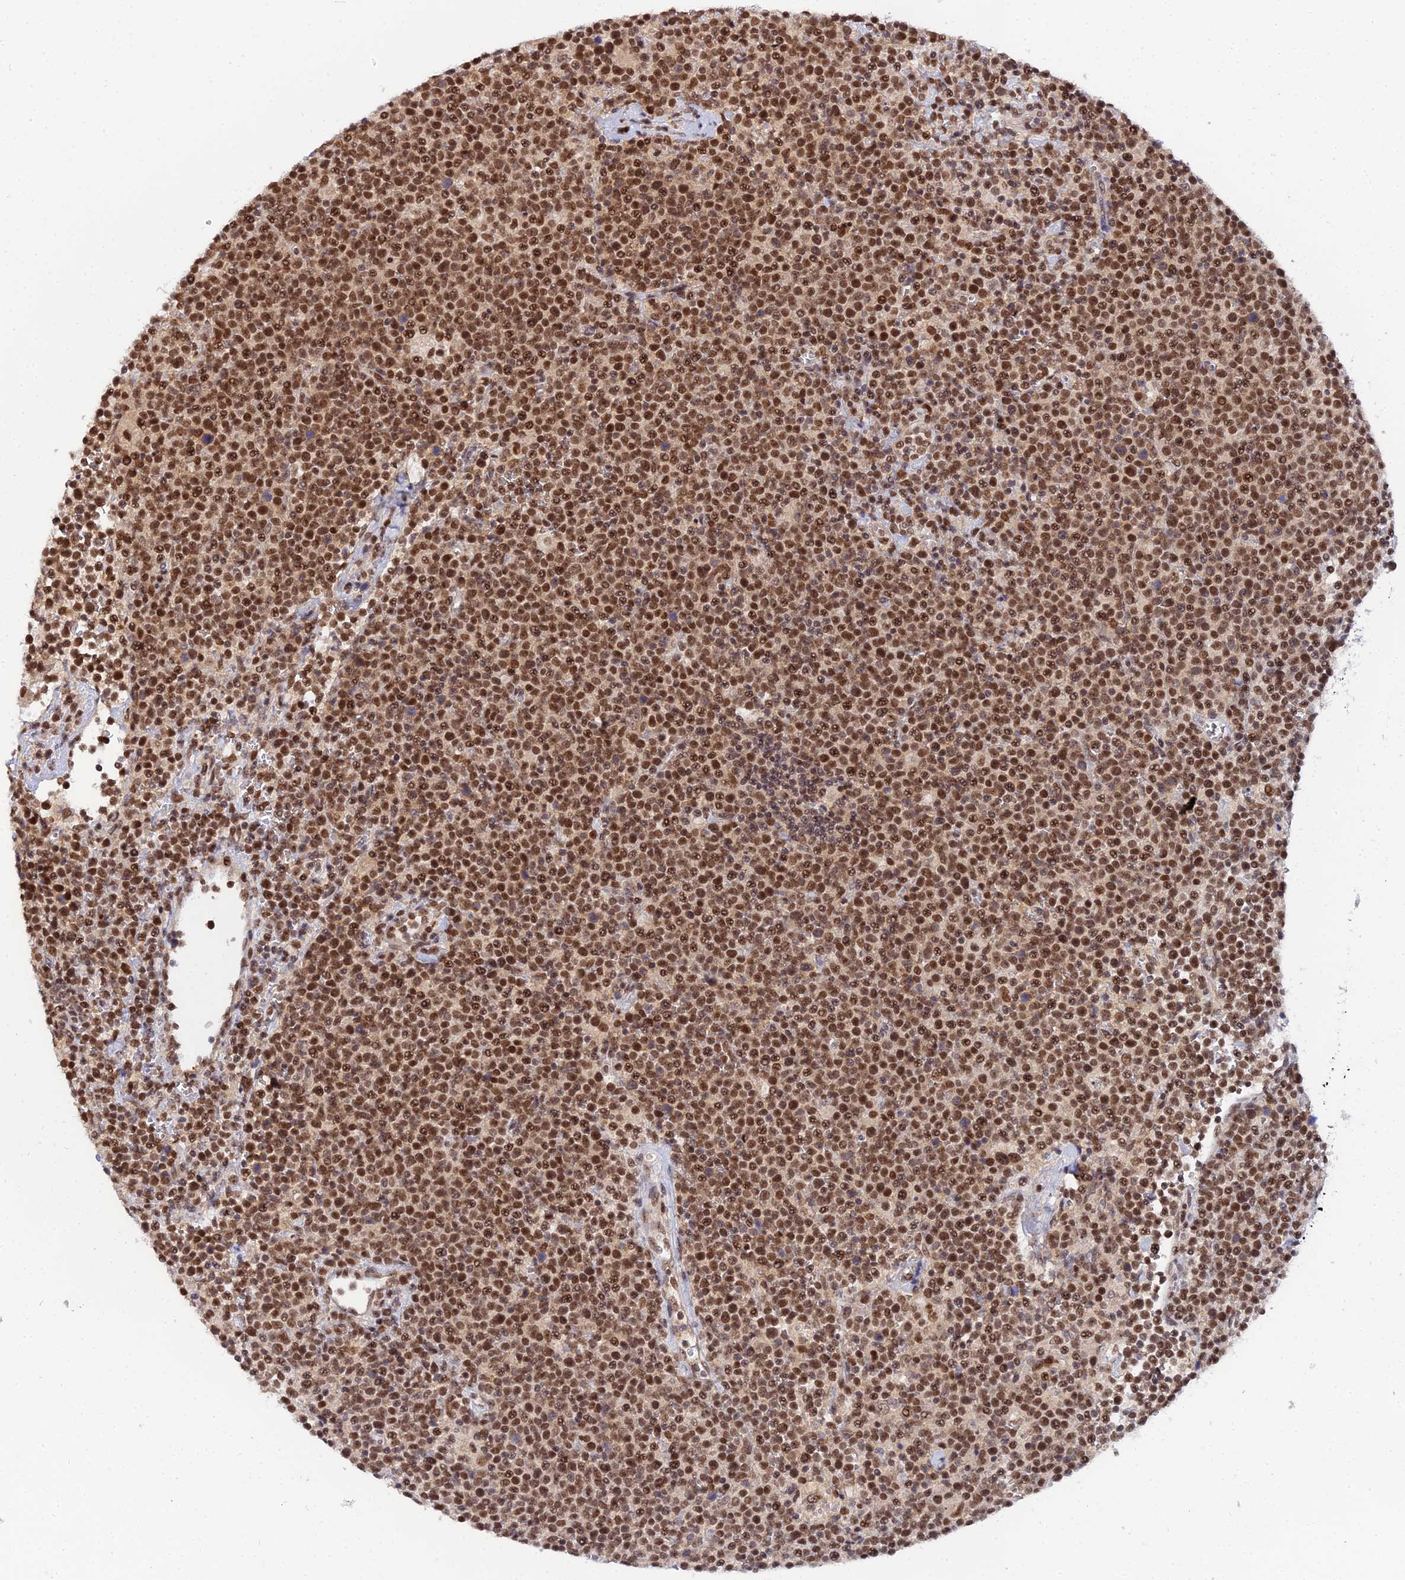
{"staining": {"intensity": "strong", "quantity": ">75%", "location": "nuclear"}, "tissue": "lymphoma", "cell_type": "Tumor cells", "image_type": "cancer", "snomed": [{"axis": "morphology", "description": "Malignant lymphoma, non-Hodgkin's type, High grade"}, {"axis": "topography", "description": "Lymph node"}], "caption": "There is high levels of strong nuclear positivity in tumor cells of malignant lymphoma, non-Hodgkin's type (high-grade), as demonstrated by immunohistochemical staining (brown color).", "gene": "EXOSC3", "patient": {"sex": "male", "age": 61}}